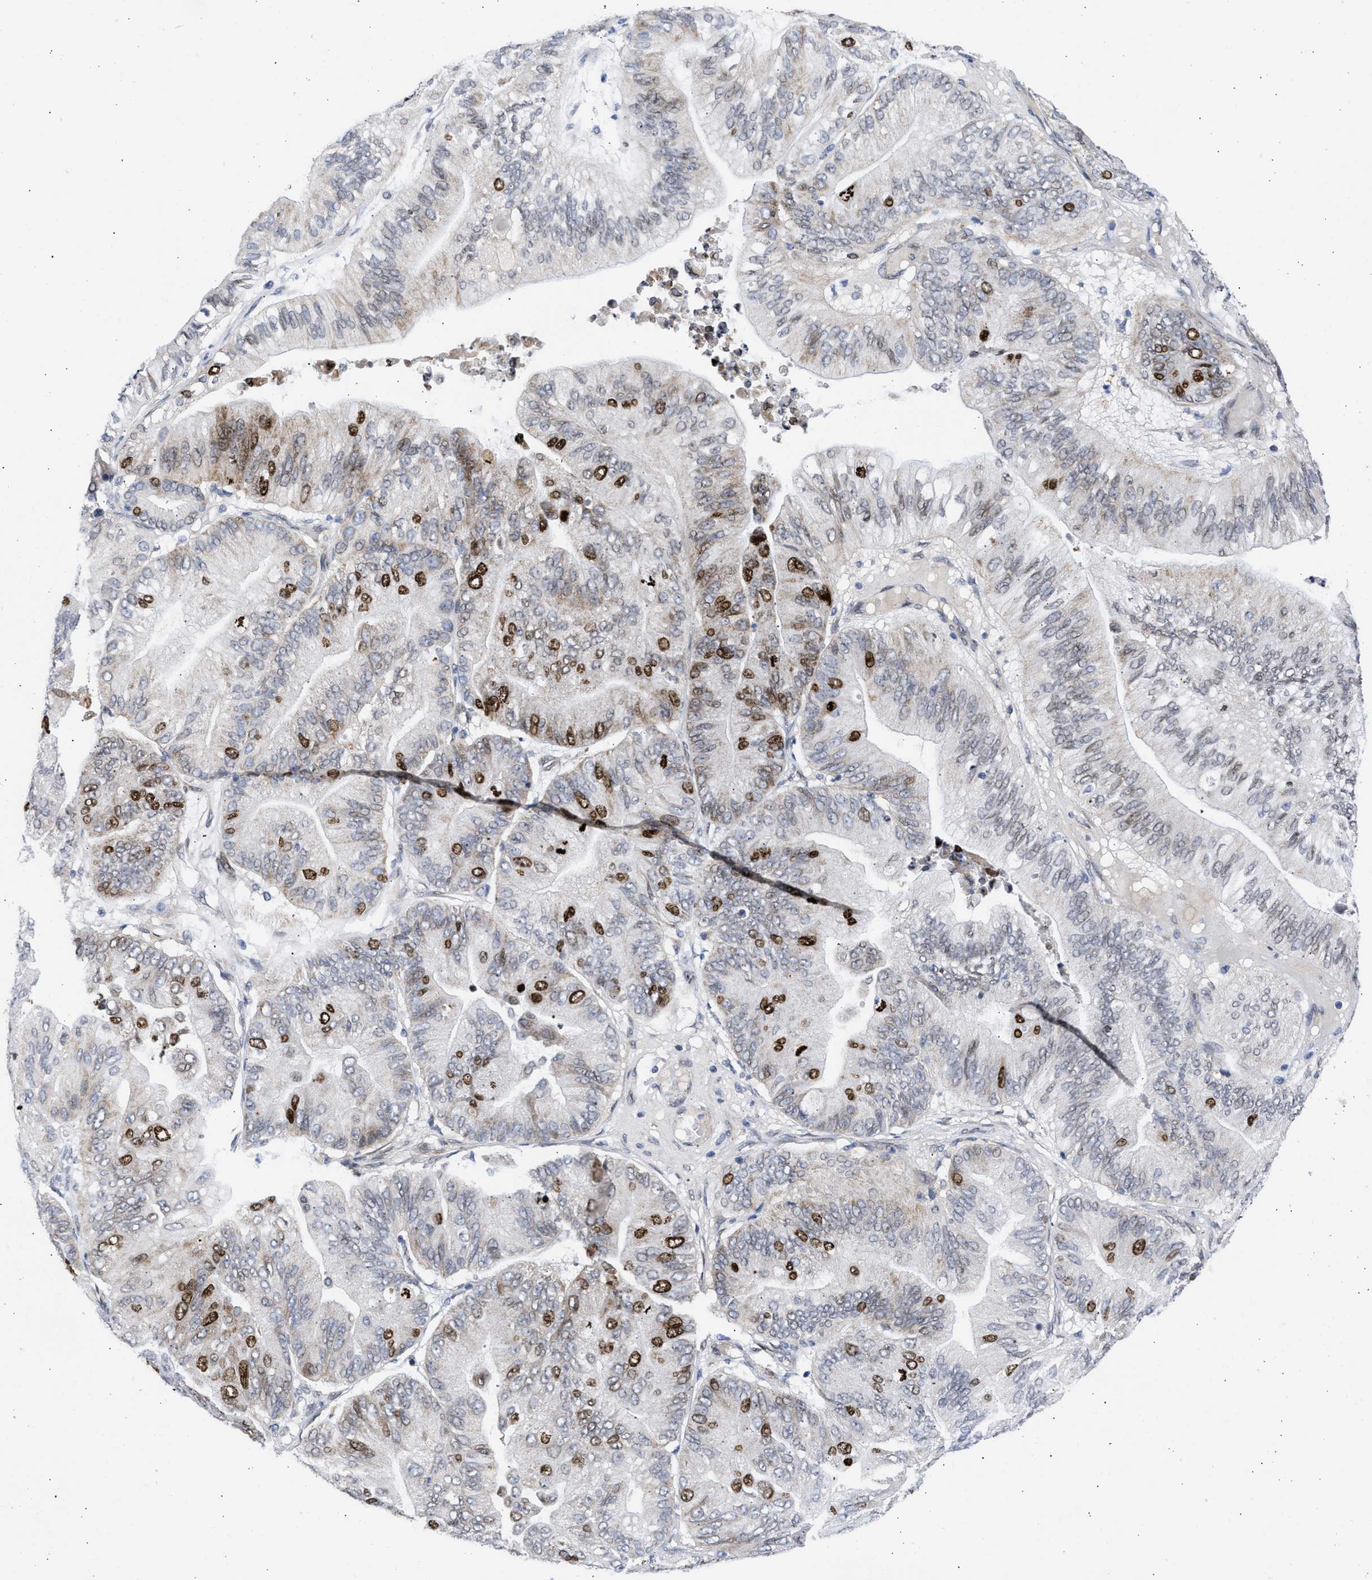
{"staining": {"intensity": "moderate", "quantity": "25%-75%", "location": "nuclear"}, "tissue": "ovarian cancer", "cell_type": "Tumor cells", "image_type": "cancer", "snomed": [{"axis": "morphology", "description": "Cystadenocarcinoma, mucinous, NOS"}, {"axis": "topography", "description": "Ovary"}], "caption": "About 25%-75% of tumor cells in mucinous cystadenocarcinoma (ovarian) exhibit moderate nuclear protein positivity as visualized by brown immunohistochemical staining.", "gene": "NUP35", "patient": {"sex": "female", "age": 61}}